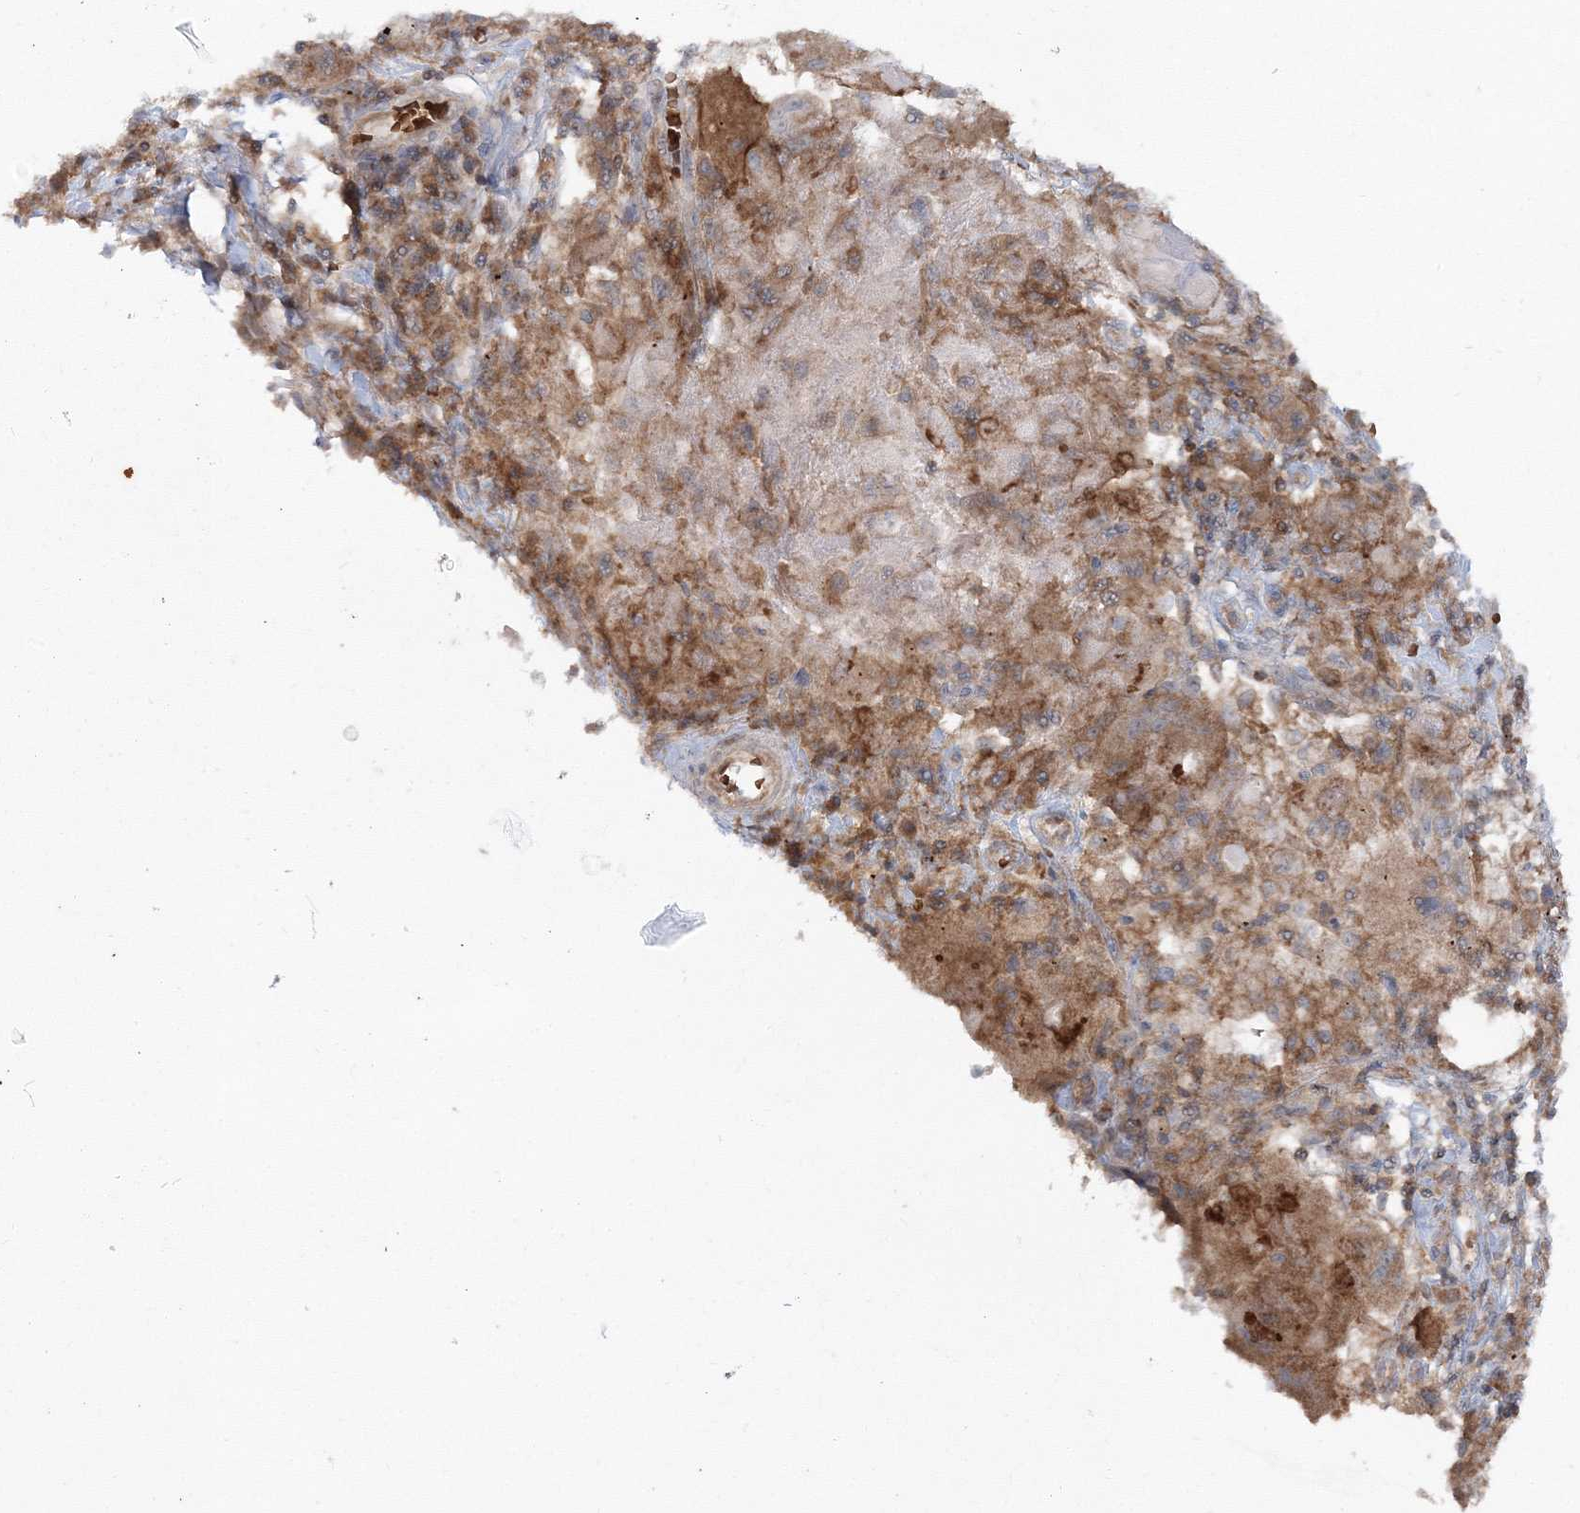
{"staining": {"intensity": "weak", "quantity": ">75%", "location": "cytoplasmic/membranous"}, "tissue": "lung cancer", "cell_type": "Tumor cells", "image_type": "cancer", "snomed": [{"axis": "morphology", "description": "Squamous cell carcinoma, NOS"}, {"axis": "topography", "description": "Lung"}], "caption": "Immunohistochemical staining of lung cancer (squamous cell carcinoma) reveals low levels of weak cytoplasmic/membranous expression in approximately >75% of tumor cells. (DAB (3,3'-diaminobenzidine) = brown stain, brightfield microscopy at high magnification).", "gene": "PCBD2", "patient": {"sex": "male", "age": 61}}